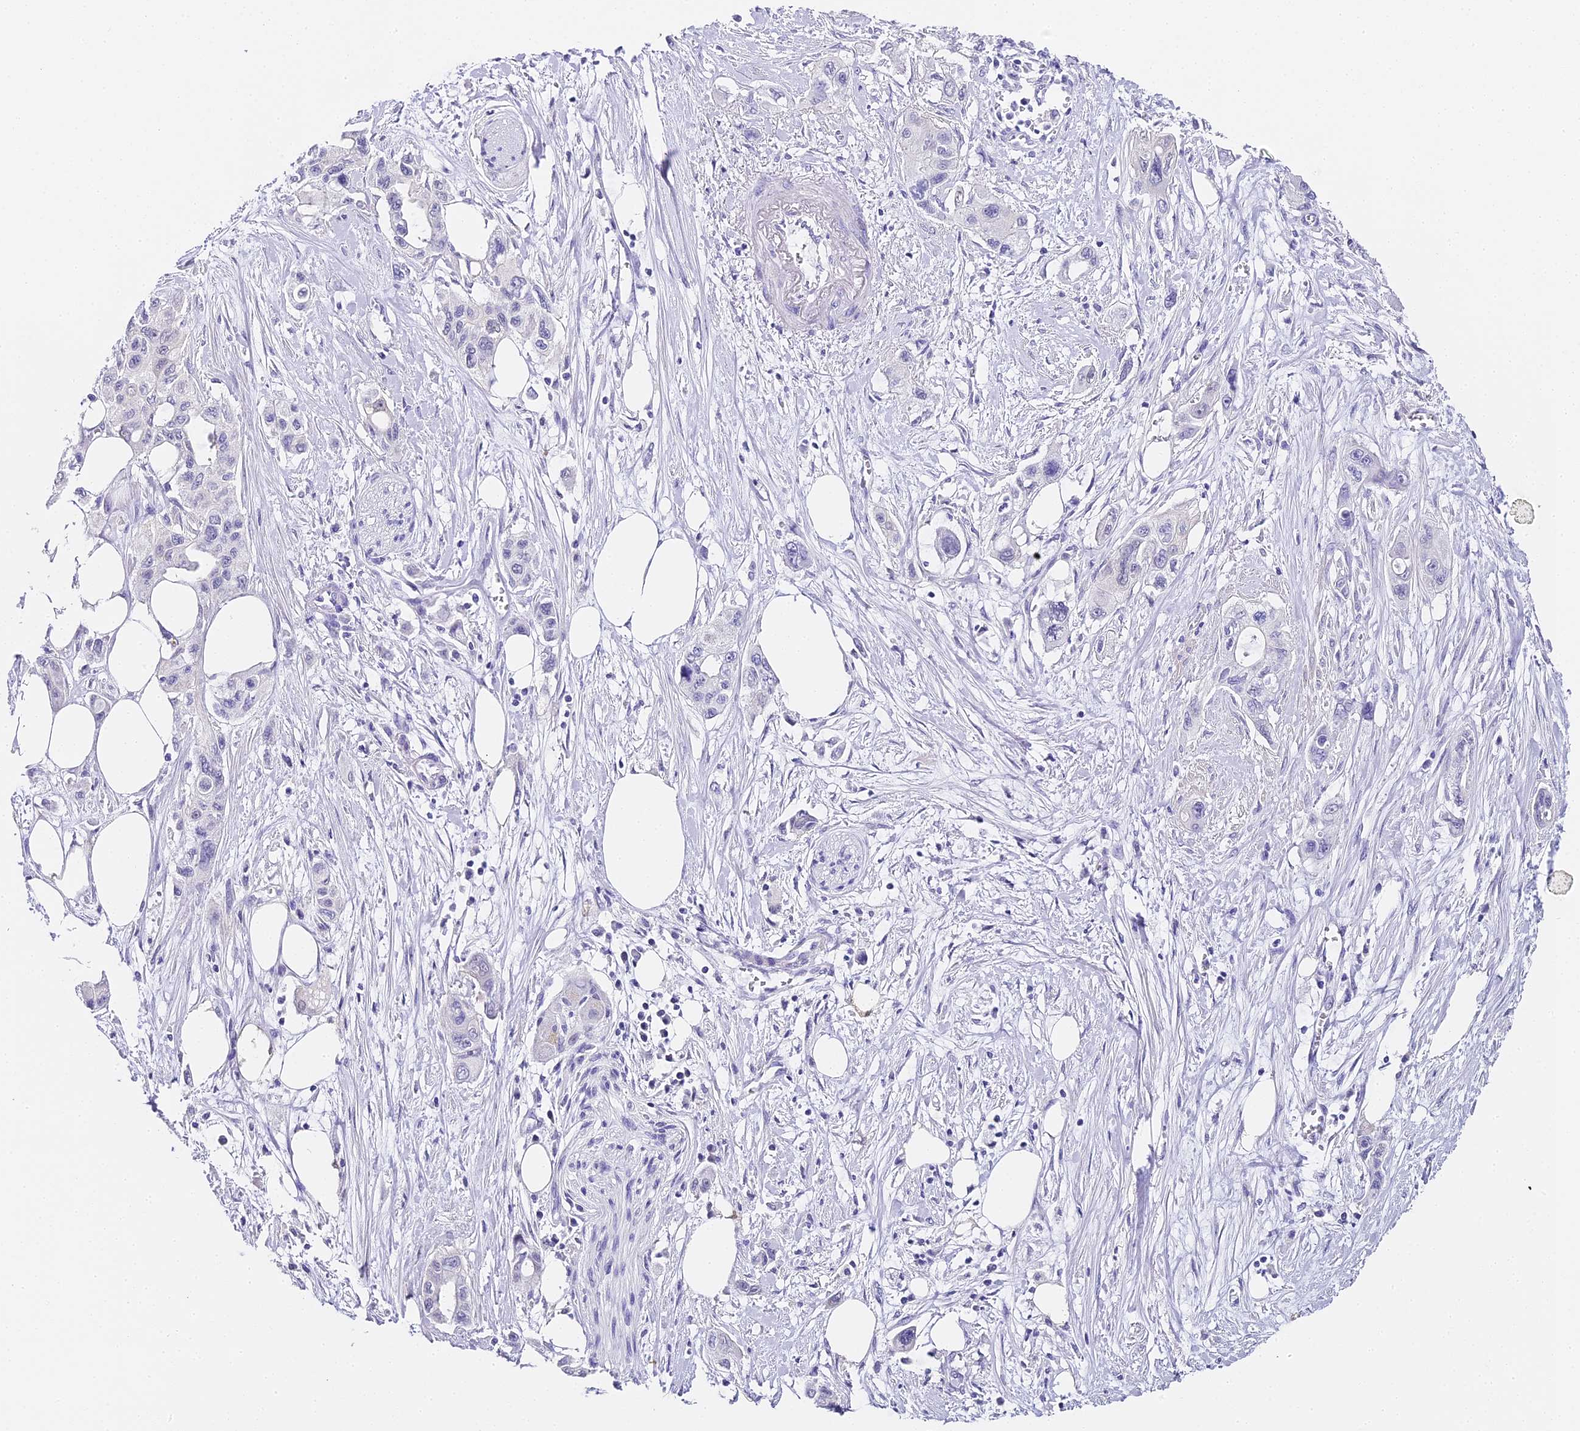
{"staining": {"intensity": "negative", "quantity": "none", "location": "none"}, "tissue": "pancreatic cancer", "cell_type": "Tumor cells", "image_type": "cancer", "snomed": [{"axis": "morphology", "description": "Adenocarcinoma, NOS"}, {"axis": "topography", "description": "Pancreas"}], "caption": "Pancreatic cancer (adenocarcinoma) stained for a protein using IHC exhibits no expression tumor cells.", "gene": "ABHD14A-ACY1", "patient": {"sex": "male", "age": 75}}